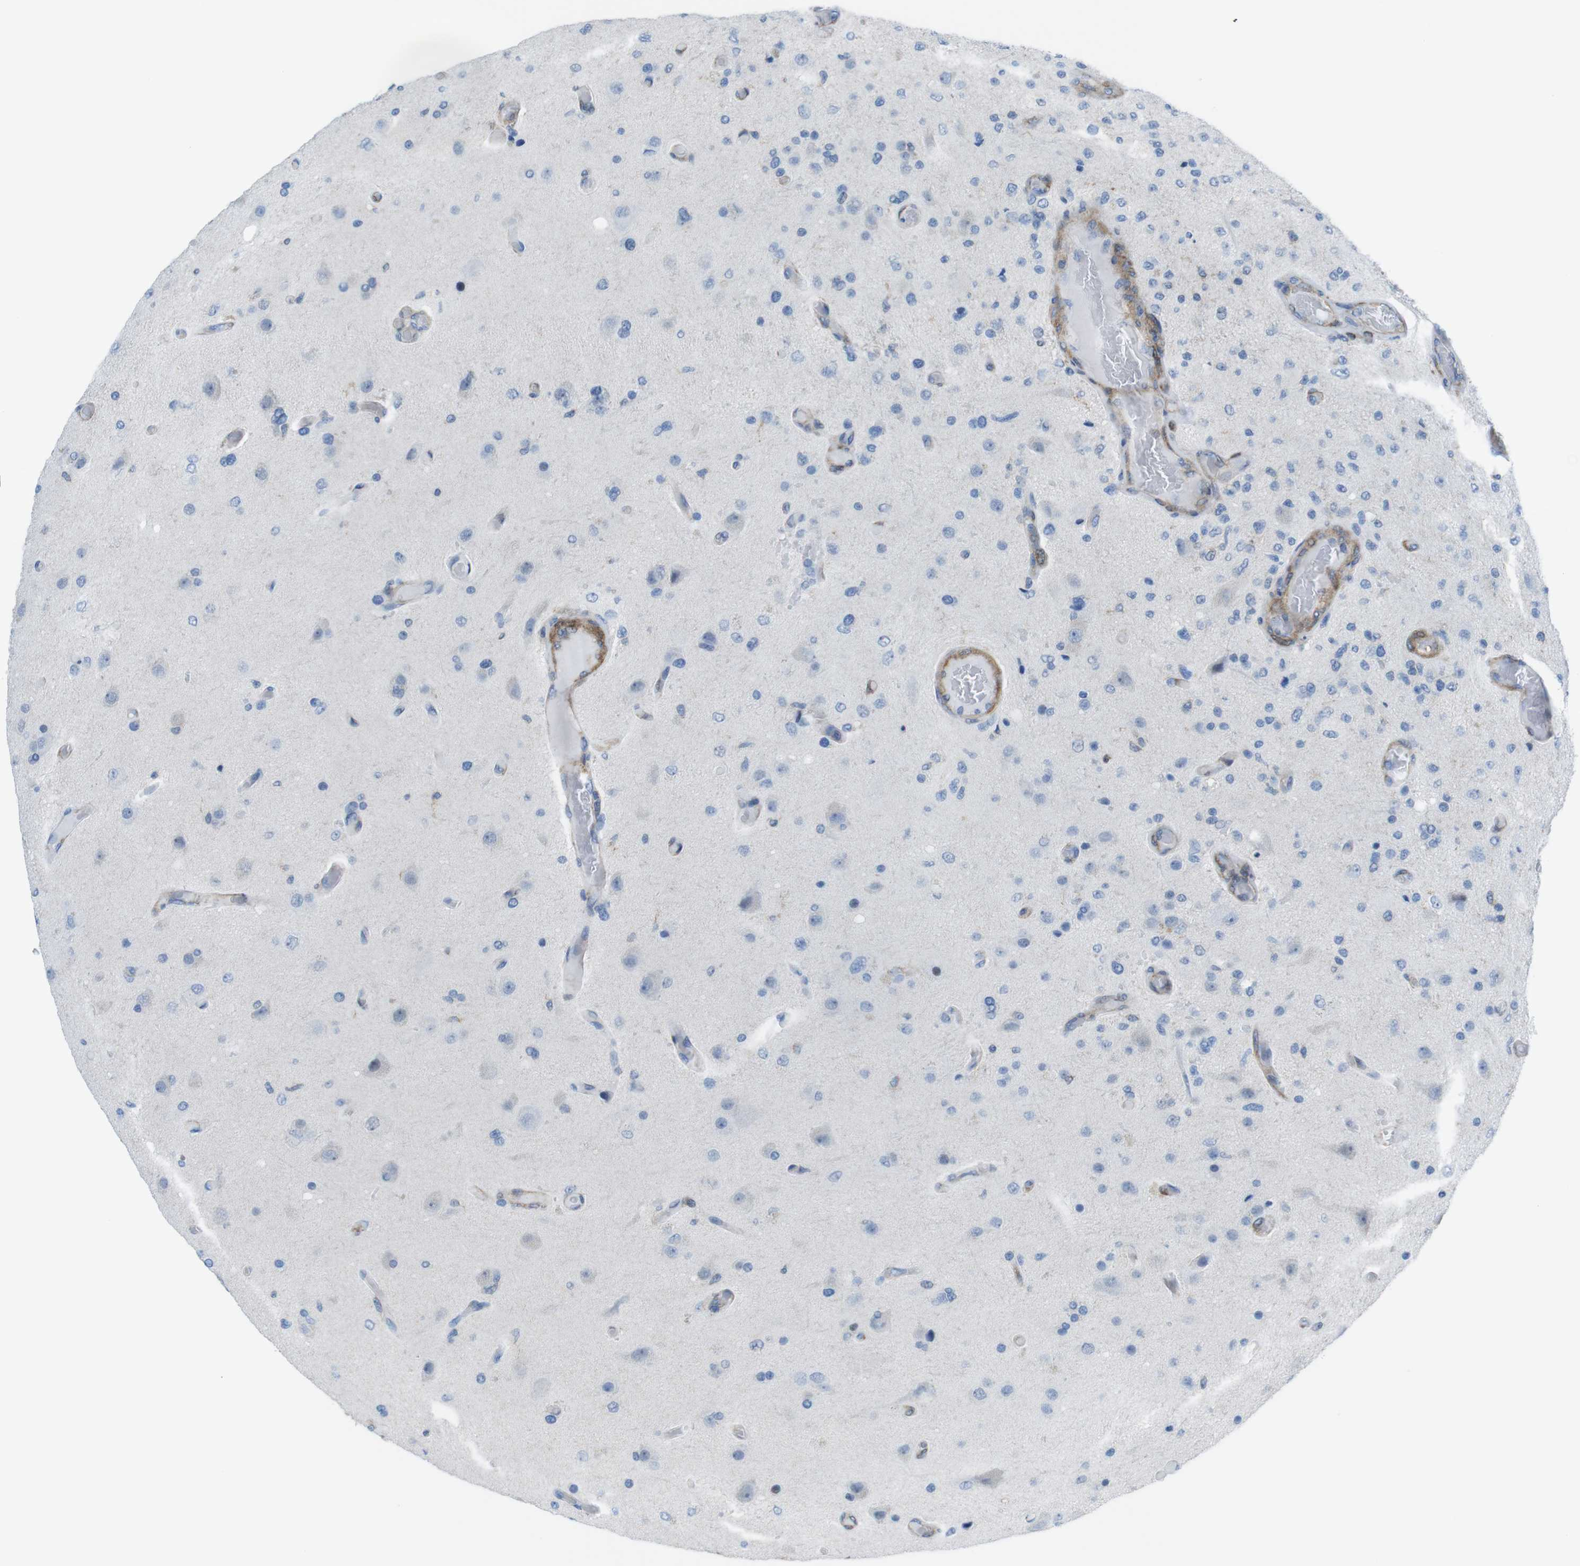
{"staining": {"intensity": "negative", "quantity": "none", "location": "none"}, "tissue": "glioma", "cell_type": "Tumor cells", "image_type": "cancer", "snomed": [{"axis": "morphology", "description": "Normal tissue, NOS"}, {"axis": "morphology", "description": "Glioma, malignant, High grade"}, {"axis": "topography", "description": "Cerebral cortex"}], "caption": "High-grade glioma (malignant) was stained to show a protein in brown. There is no significant expression in tumor cells. (DAB (3,3'-diaminobenzidine) immunohistochemistry, high magnification).", "gene": "DIAPH2", "patient": {"sex": "male", "age": 77}}